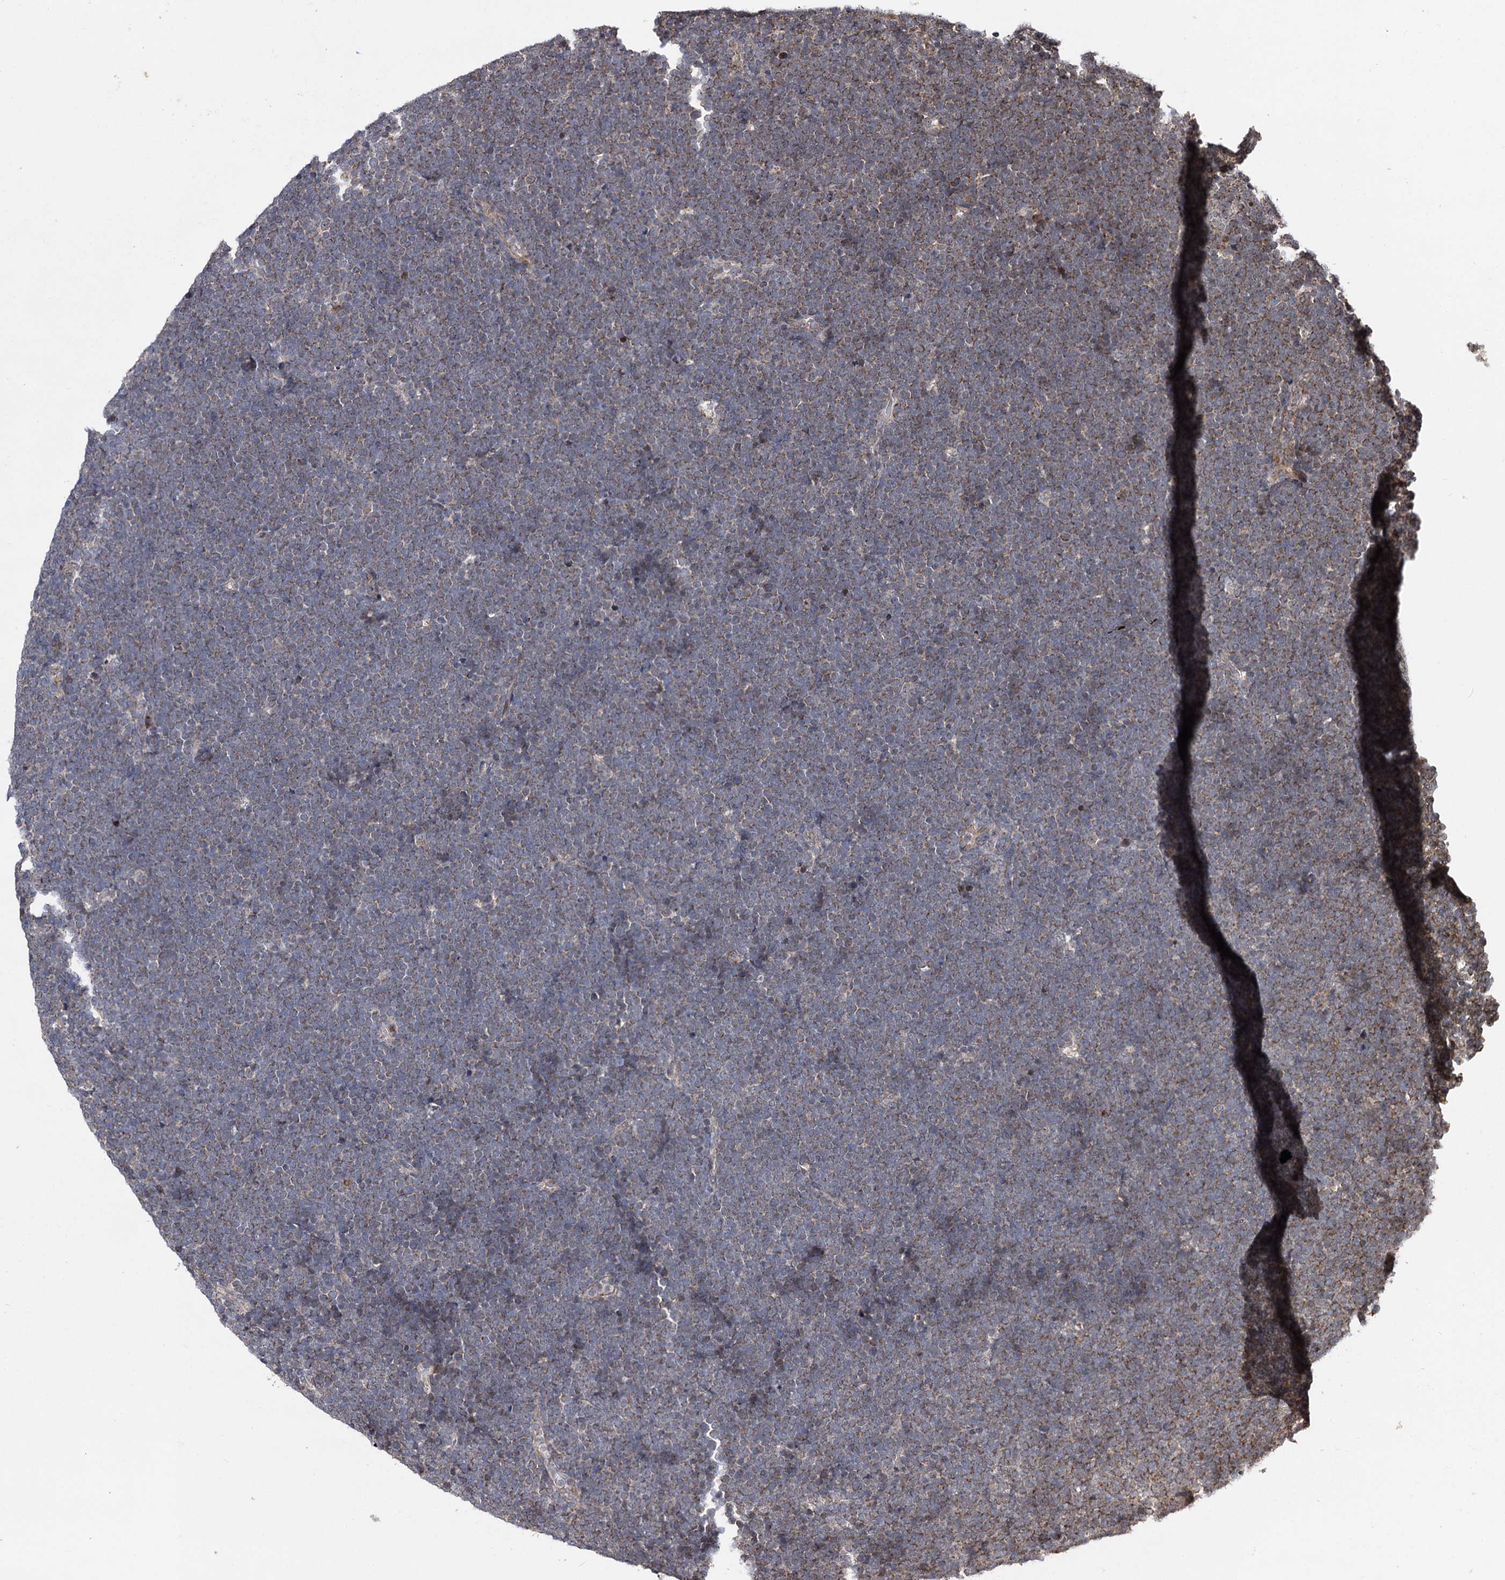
{"staining": {"intensity": "weak", "quantity": ">75%", "location": "cytoplasmic/membranous"}, "tissue": "lymphoma", "cell_type": "Tumor cells", "image_type": "cancer", "snomed": [{"axis": "morphology", "description": "Malignant lymphoma, non-Hodgkin's type, High grade"}, {"axis": "topography", "description": "Lymph node"}], "caption": "High-magnification brightfield microscopy of malignant lymphoma, non-Hodgkin's type (high-grade) stained with DAB (brown) and counterstained with hematoxylin (blue). tumor cells exhibit weak cytoplasmic/membranous positivity is seen in approximately>75% of cells.", "gene": "CEP76", "patient": {"sex": "male", "age": 13}}